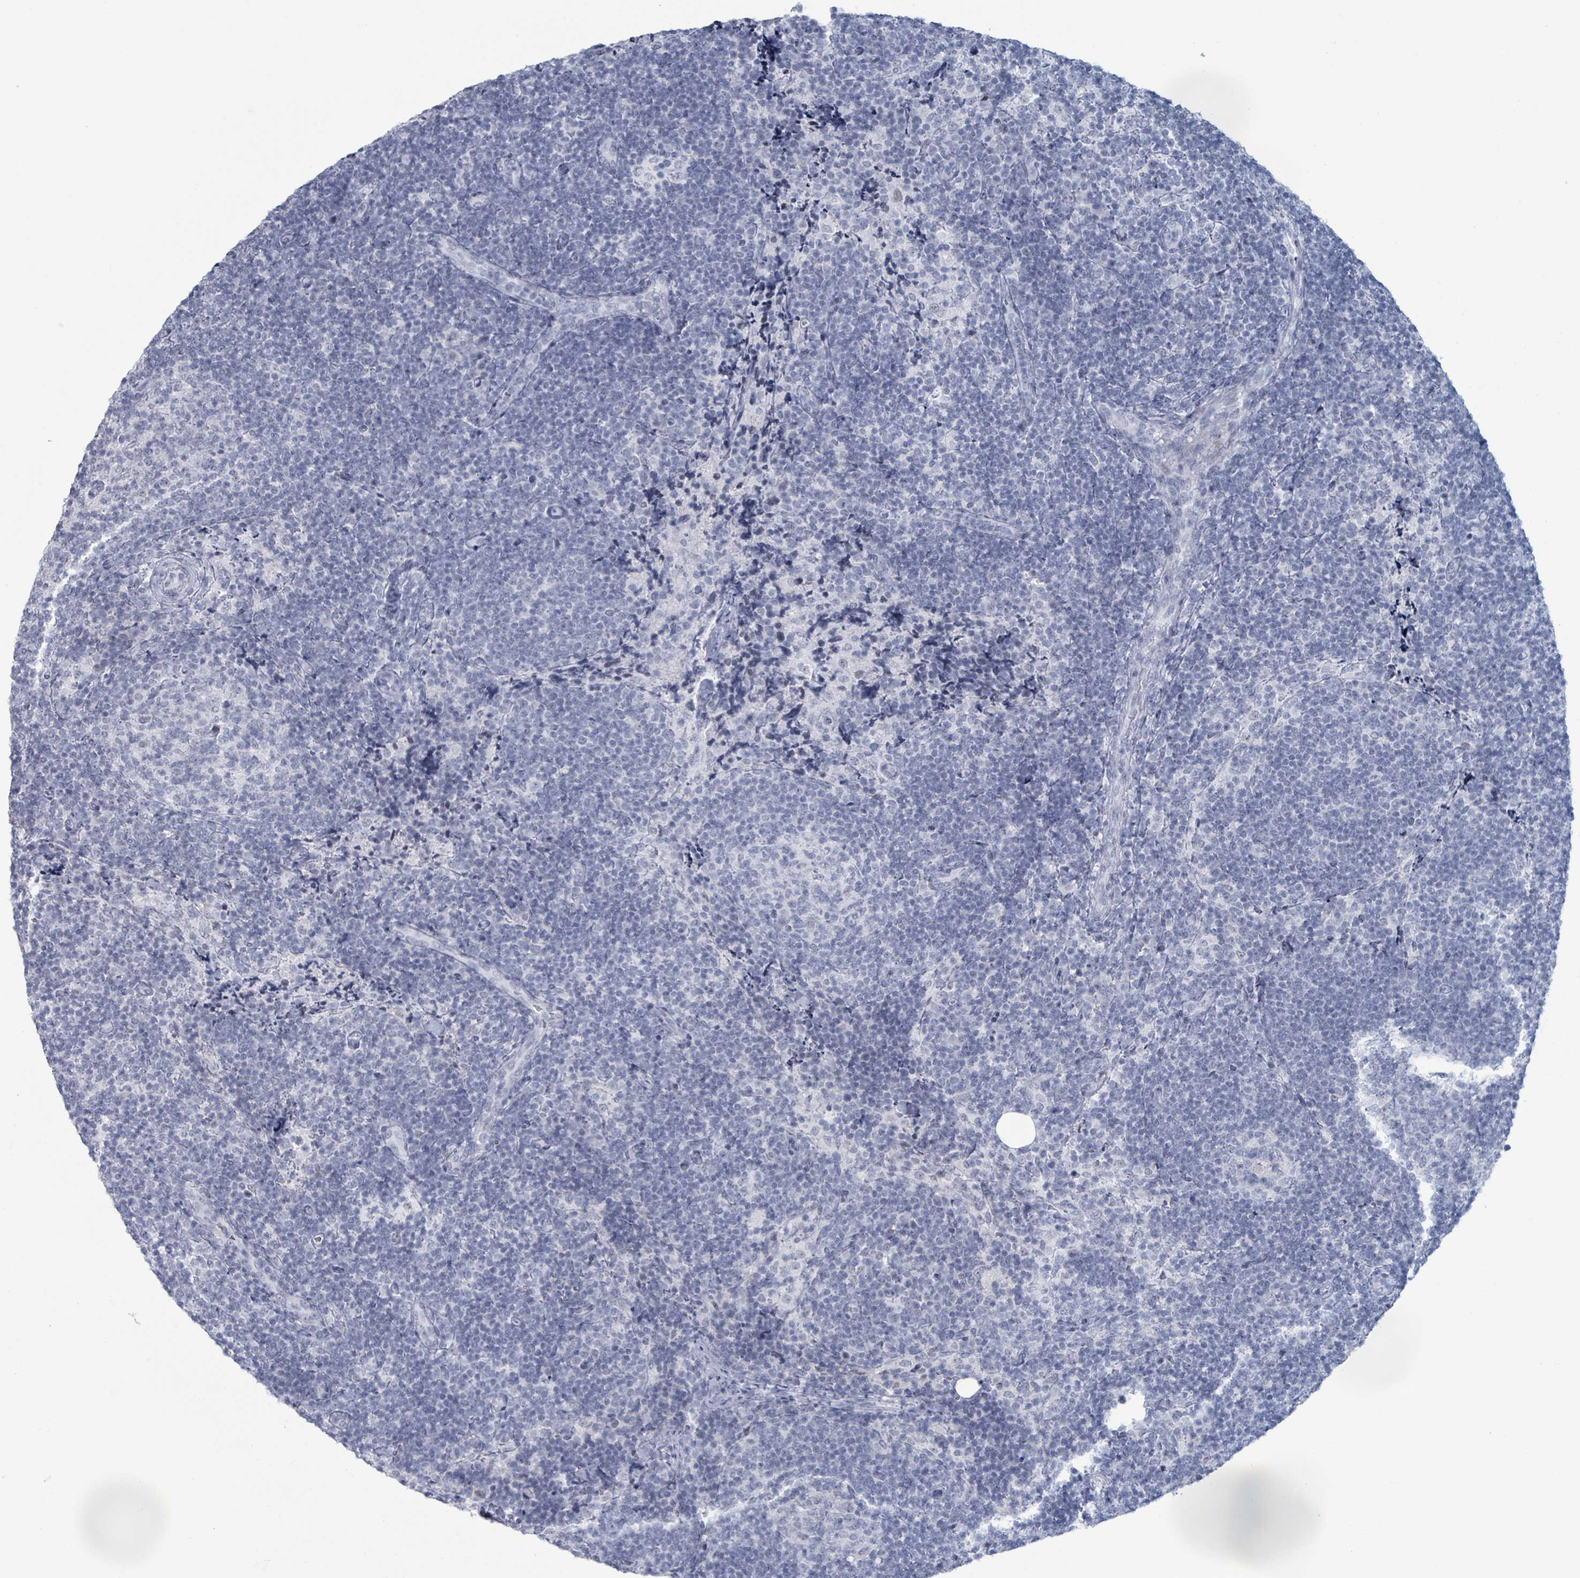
{"staining": {"intensity": "negative", "quantity": "none", "location": "none"}, "tissue": "lymph node", "cell_type": "Germinal center cells", "image_type": "normal", "snomed": [{"axis": "morphology", "description": "Normal tissue, NOS"}, {"axis": "topography", "description": "Lymph node"}], "caption": "This is a photomicrograph of immunohistochemistry (IHC) staining of benign lymph node, which shows no positivity in germinal center cells. (Brightfield microscopy of DAB immunohistochemistry at high magnification).", "gene": "GPR15LG", "patient": {"sex": "female", "age": 31}}